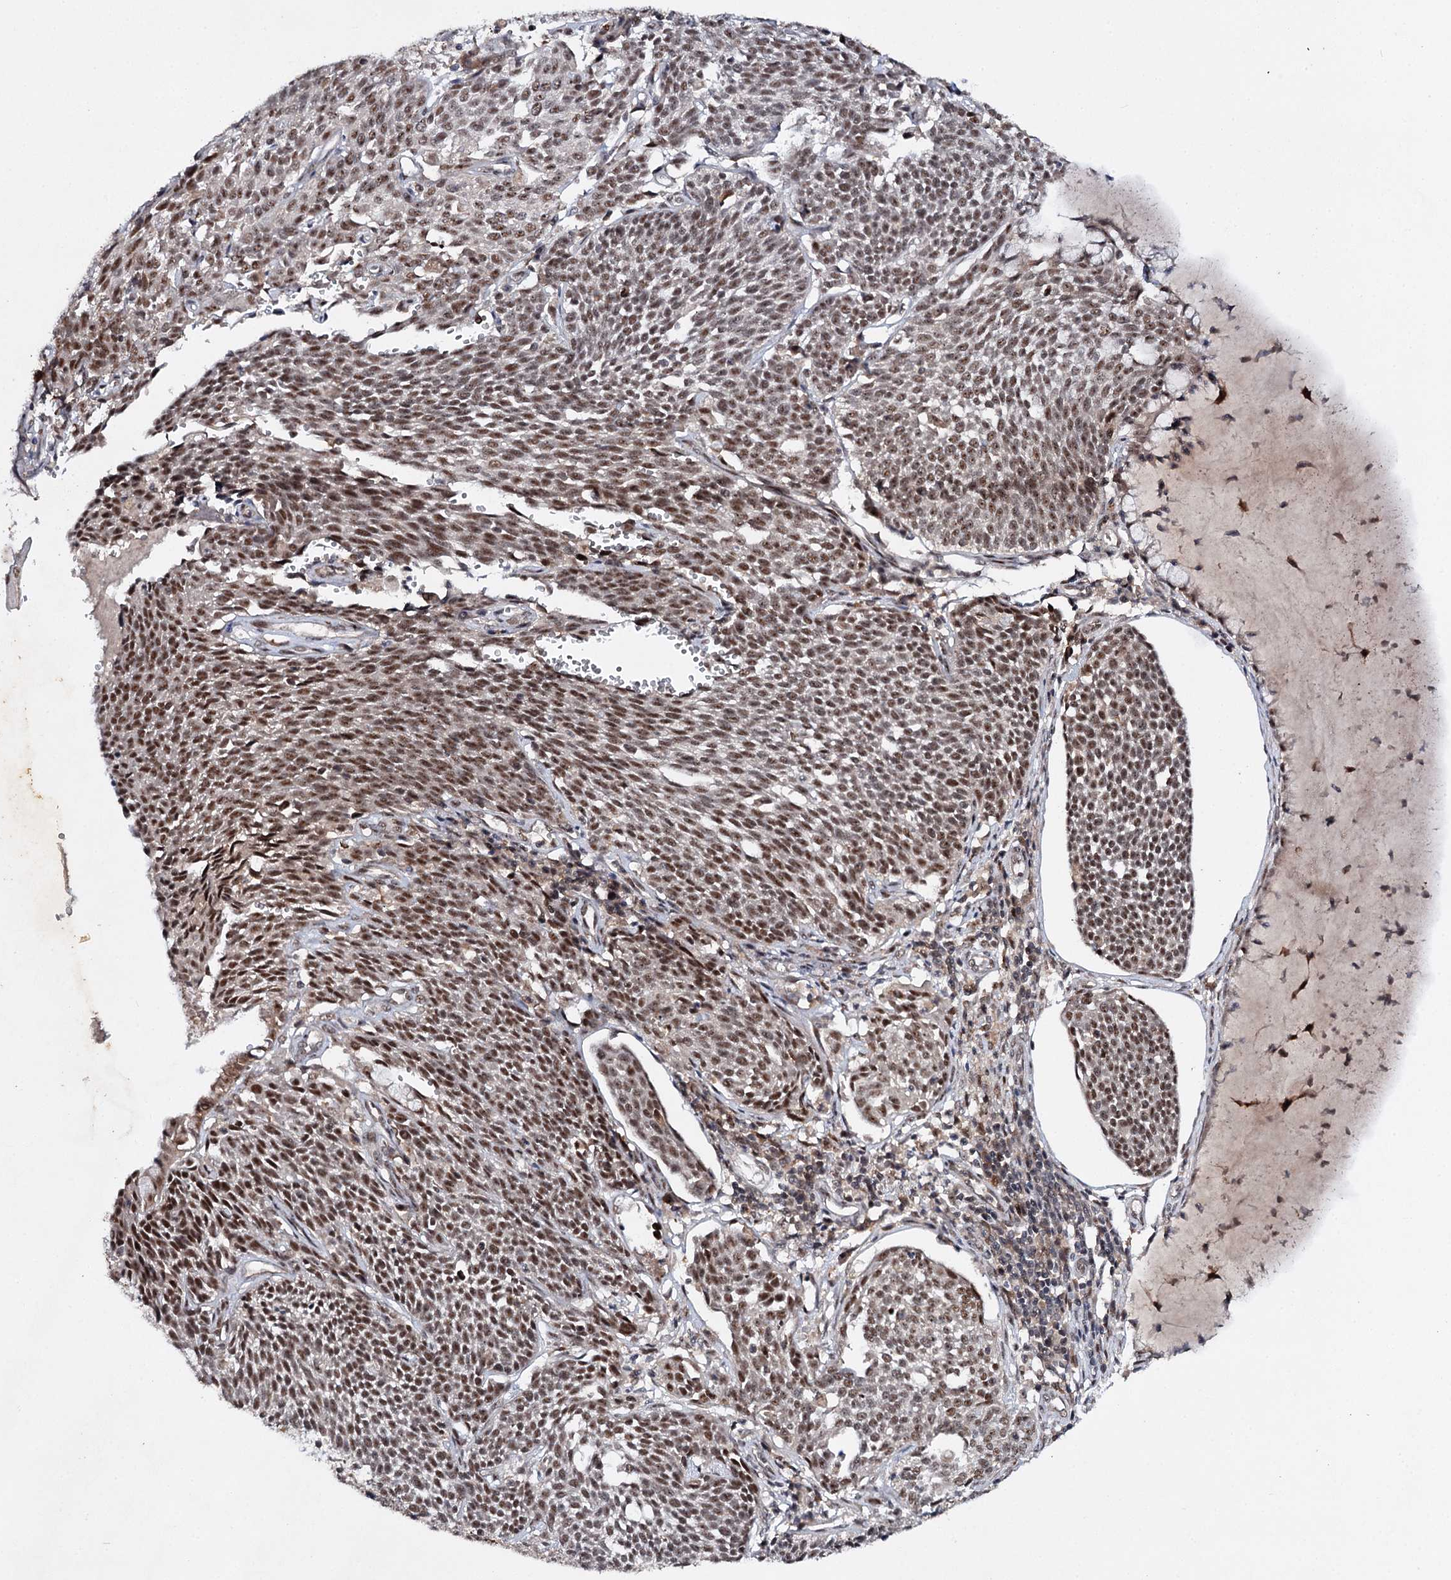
{"staining": {"intensity": "moderate", "quantity": ">75%", "location": "nuclear"}, "tissue": "cervical cancer", "cell_type": "Tumor cells", "image_type": "cancer", "snomed": [{"axis": "morphology", "description": "Squamous cell carcinoma, NOS"}, {"axis": "topography", "description": "Cervix"}], "caption": "IHC image of neoplastic tissue: cervical squamous cell carcinoma stained using immunohistochemistry (IHC) shows medium levels of moderate protein expression localized specifically in the nuclear of tumor cells, appearing as a nuclear brown color.", "gene": "BUD13", "patient": {"sex": "female", "age": 34}}